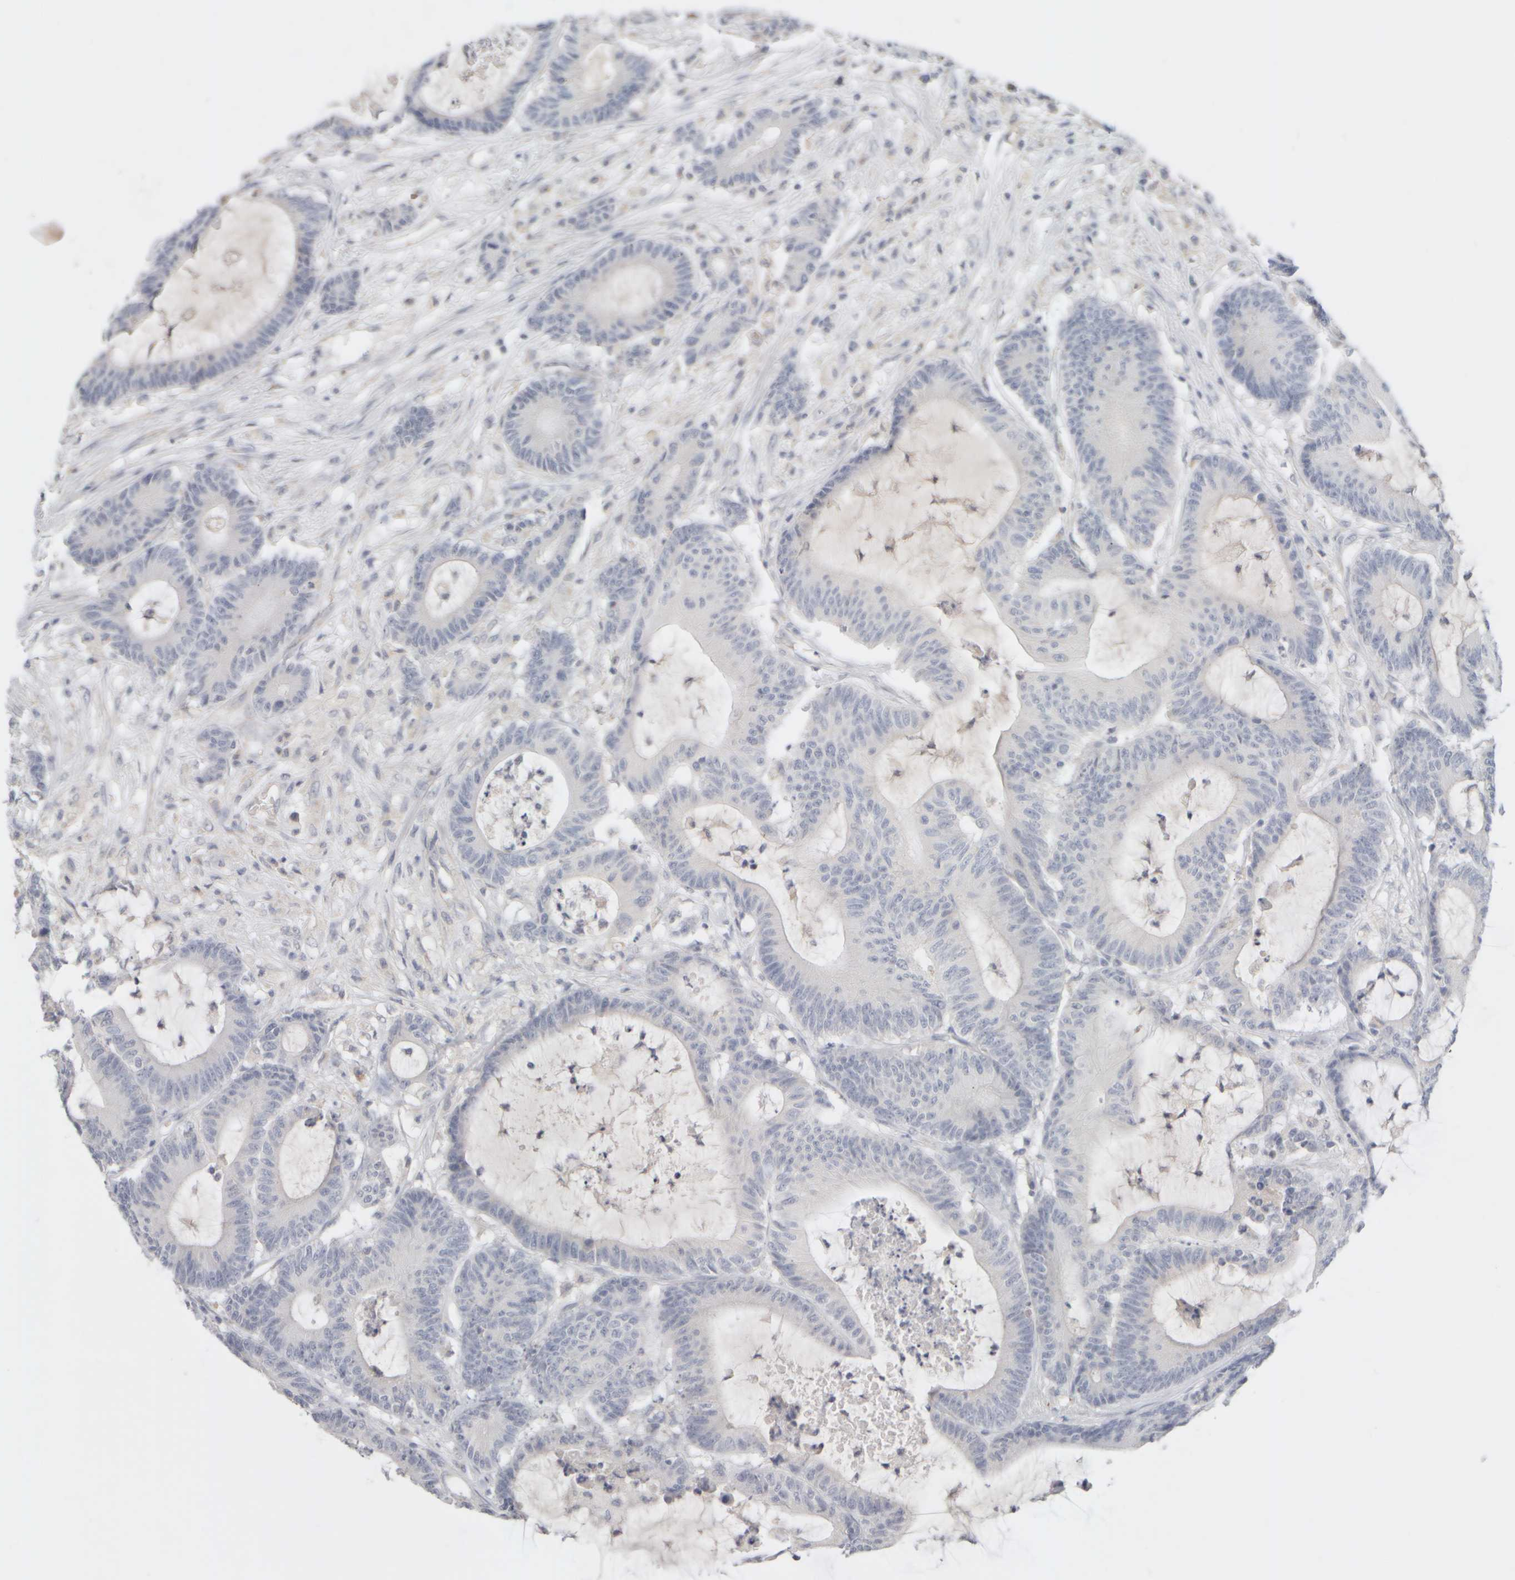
{"staining": {"intensity": "negative", "quantity": "none", "location": "none"}, "tissue": "colorectal cancer", "cell_type": "Tumor cells", "image_type": "cancer", "snomed": [{"axis": "morphology", "description": "Adenocarcinoma, NOS"}, {"axis": "topography", "description": "Colon"}], "caption": "Protein analysis of colorectal cancer shows no significant staining in tumor cells. (DAB immunohistochemistry with hematoxylin counter stain).", "gene": "ZNF112", "patient": {"sex": "female", "age": 84}}